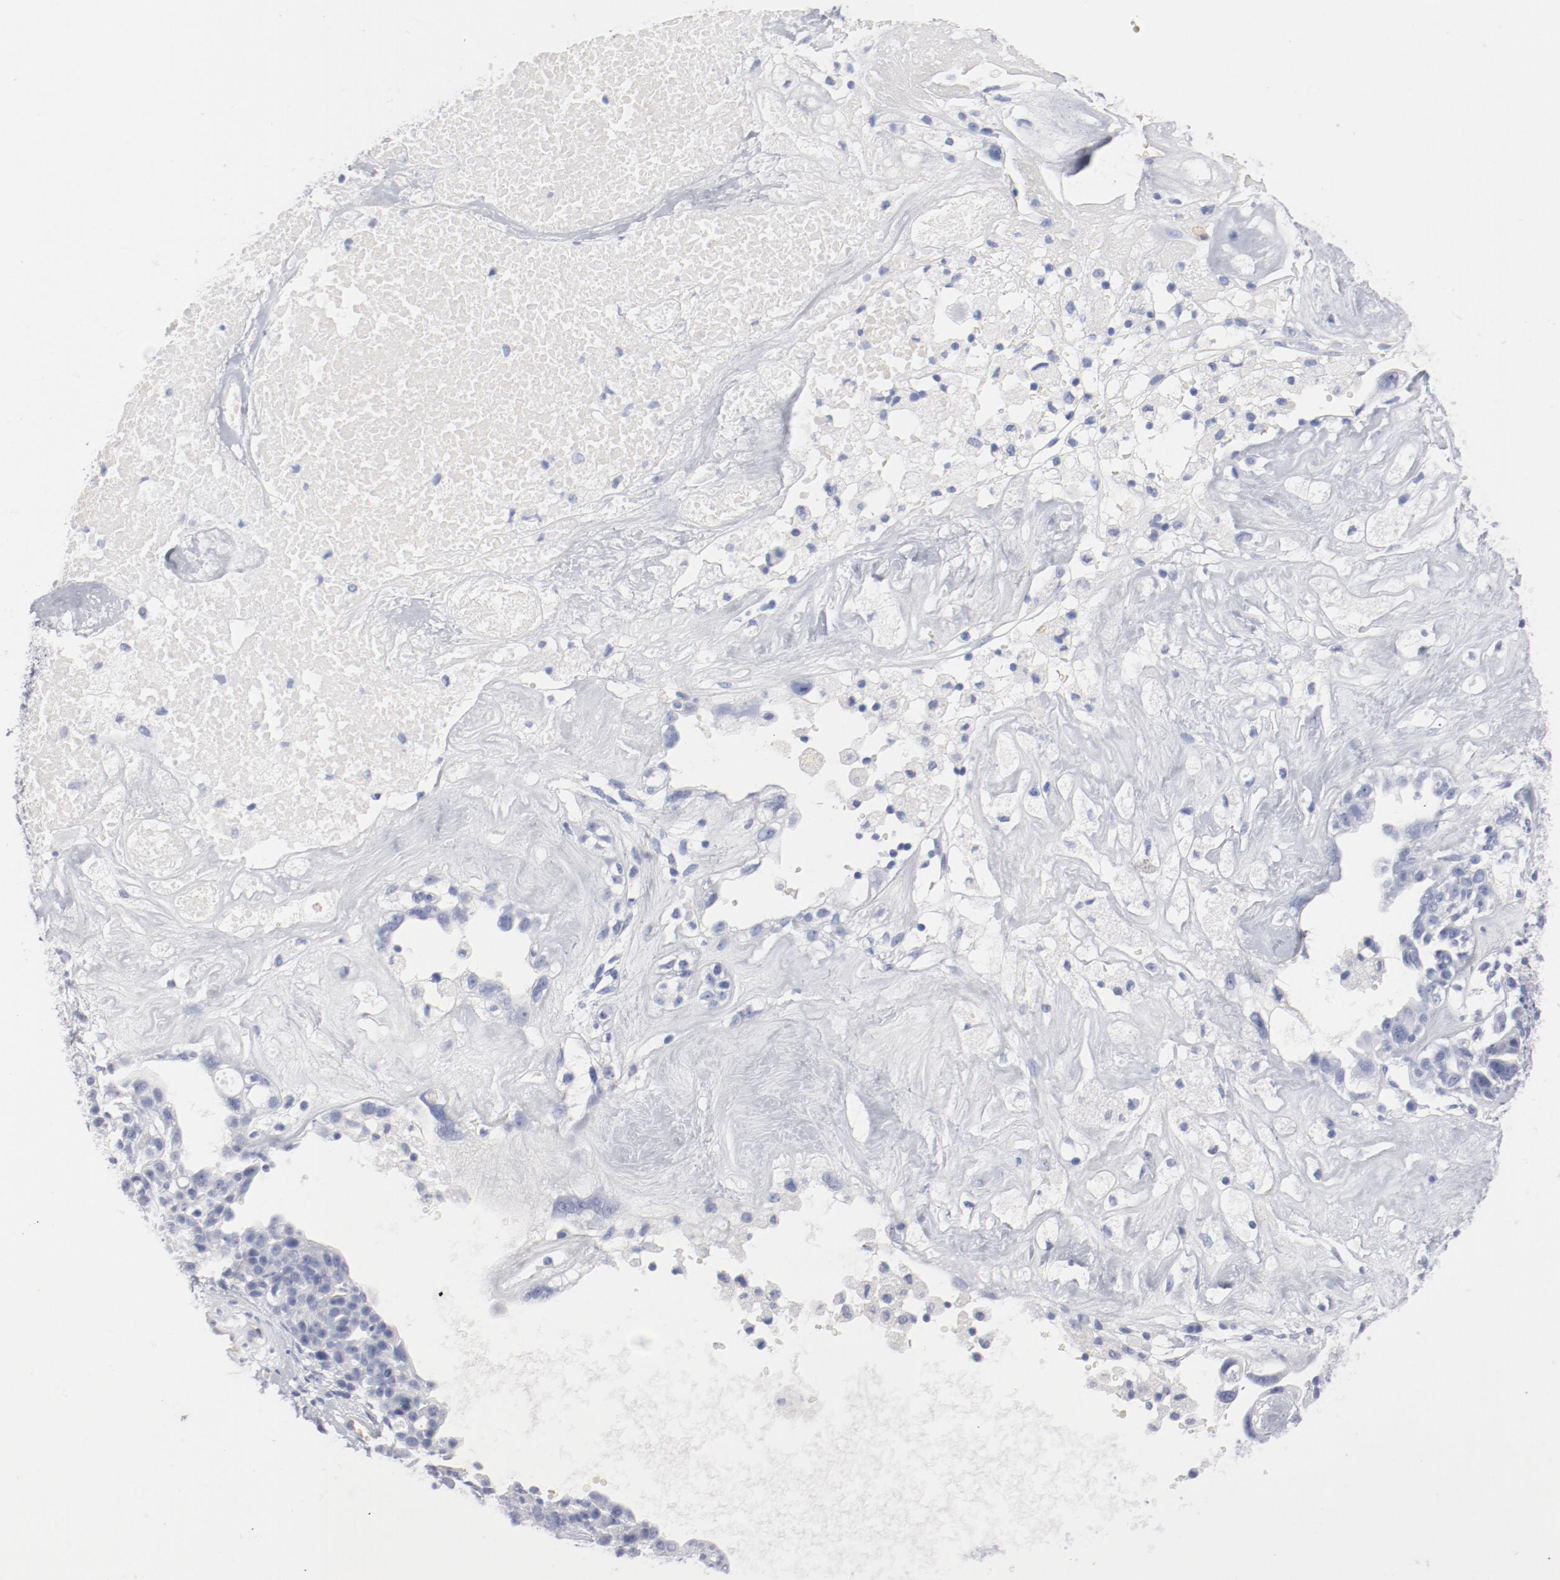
{"staining": {"intensity": "negative", "quantity": "none", "location": "none"}, "tissue": "ovarian cancer", "cell_type": "Tumor cells", "image_type": "cancer", "snomed": [{"axis": "morphology", "description": "Cystadenocarcinoma, serous, NOS"}, {"axis": "topography", "description": "Ovary"}], "caption": "IHC of ovarian cancer (serous cystadenocarcinoma) reveals no positivity in tumor cells. (Brightfield microscopy of DAB immunohistochemistry at high magnification).", "gene": "SHANK3", "patient": {"sex": "female", "age": 66}}